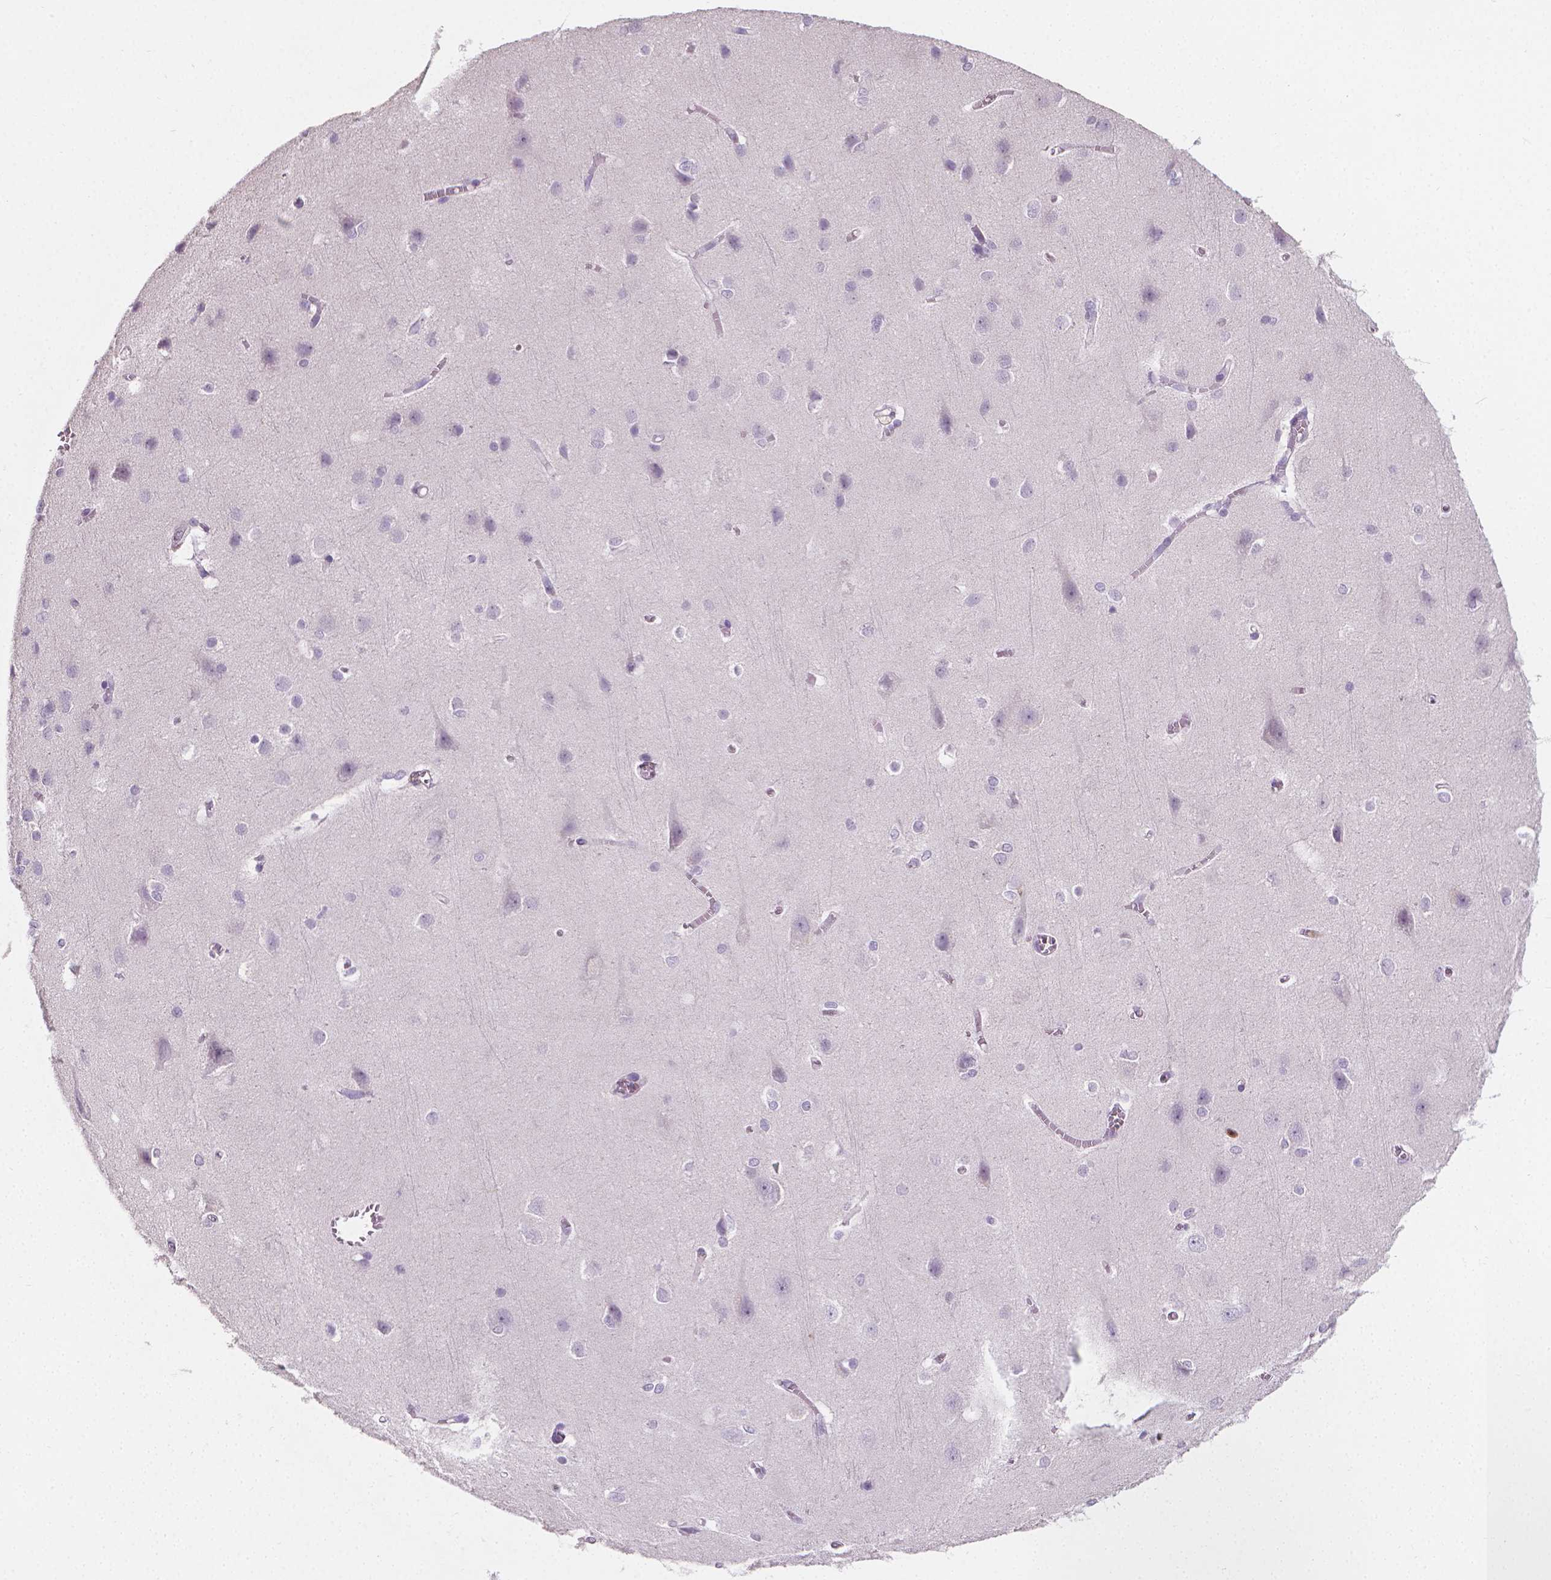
{"staining": {"intensity": "negative", "quantity": "none", "location": "none"}, "tissue": "cerebral cortex", "cell_type": "Endothelial cells", "image_type": "normal", "snomed": [{"axis": "morphology", "description": "Normal tissue, NOS"}, {"axis": "topography", "description": "Cerebral cortex"}], "caption": "The micrograph displays no staining of endothelial cells in unremarkable cerebral cortex.", "gene": "TNFAIP2", "patient": {"sex": "male", "age": 37}}